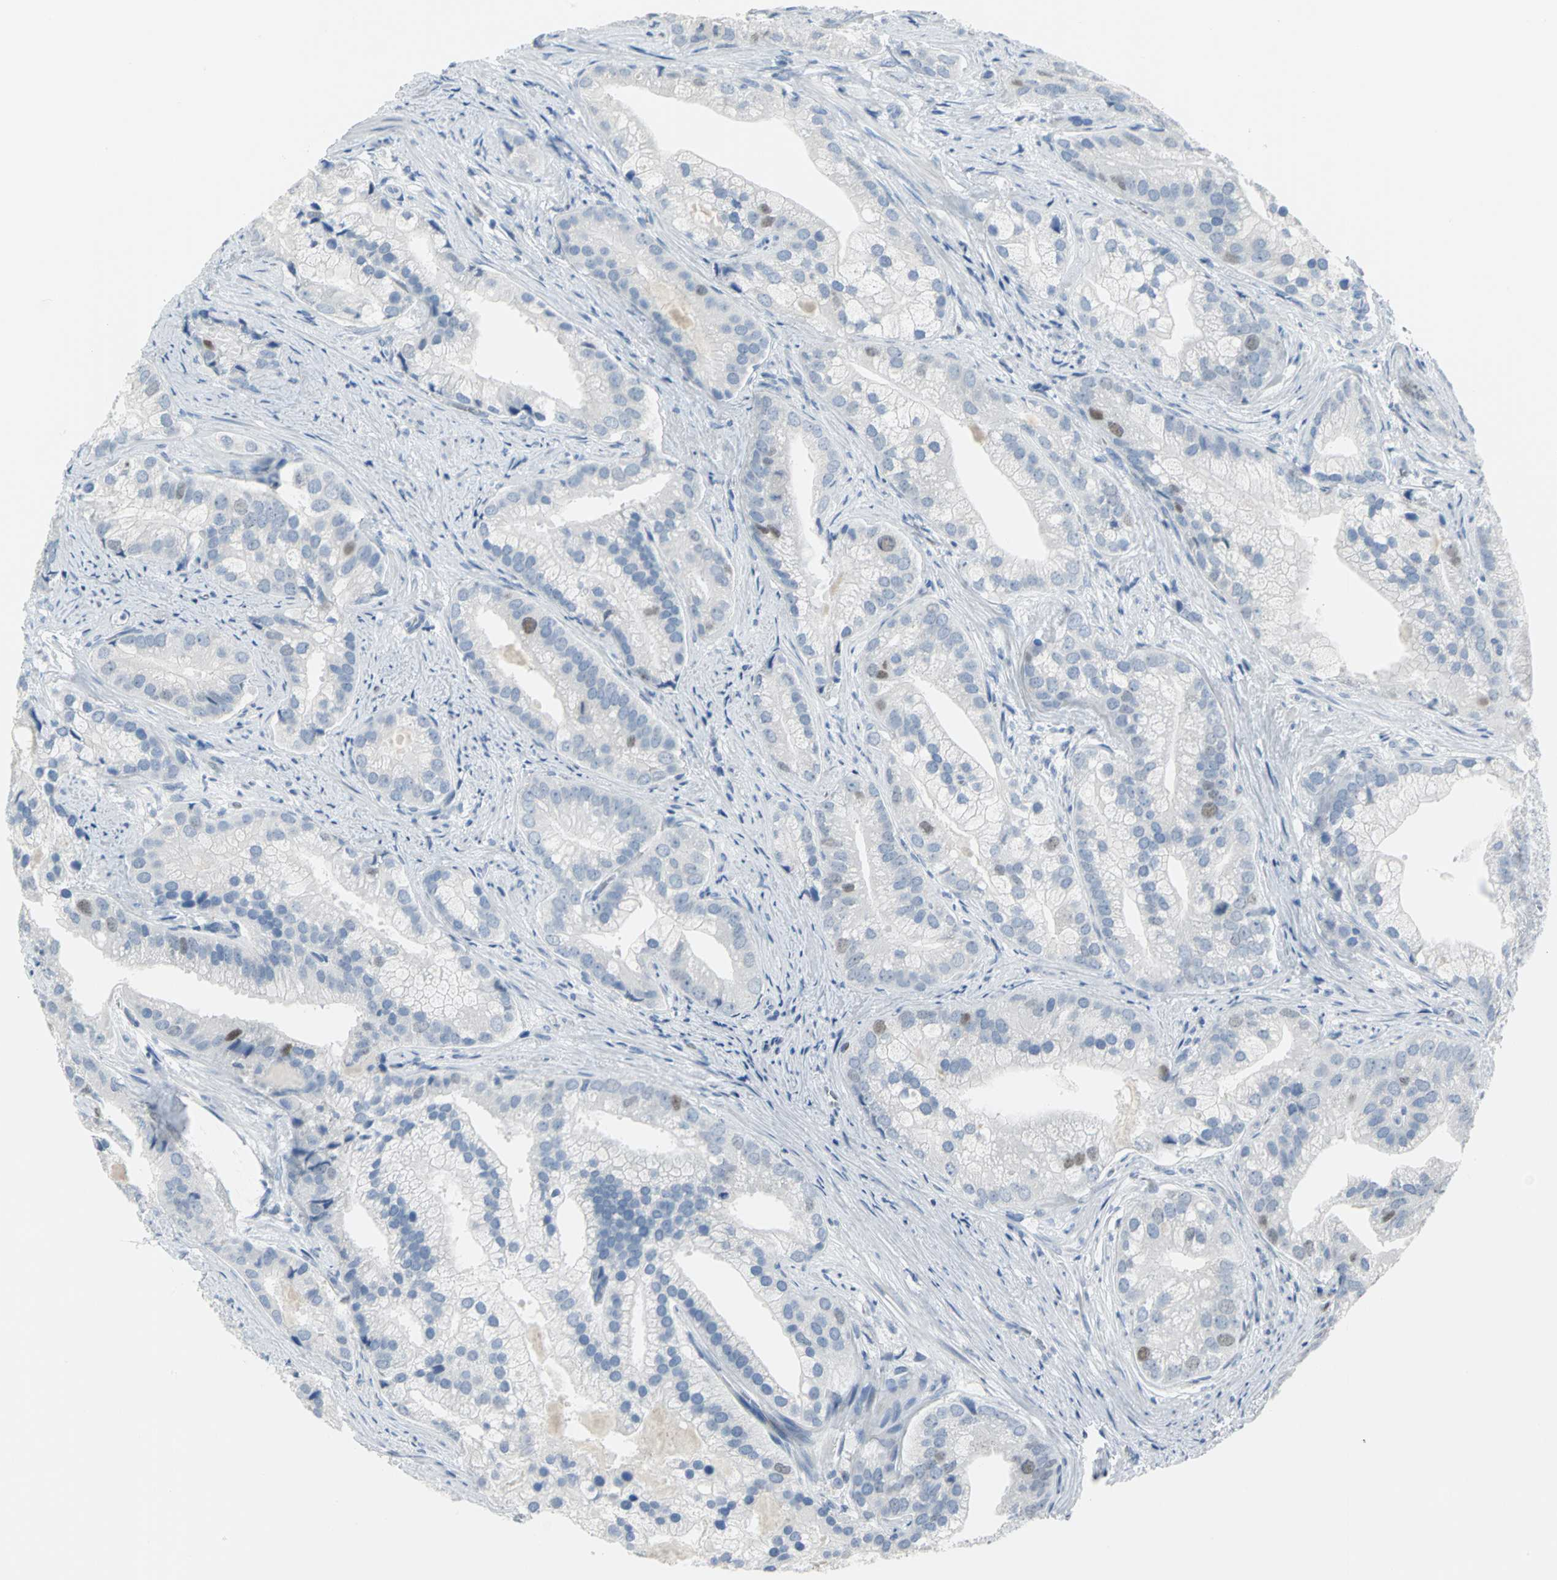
{"staining": {"intensity": "moderate", "quantity": "<25%", "location": "nuclear"}, "tissue": "prostate cancer", "cell_type": "Tumor cells", "image_type": "cancer", "snomed": [{"axis": "morphology", "description": "Adenocarcinoma, Low grade"}, {"axis": "topography", "description": "Prostate"}], "caption": "Protein staining of prostate cancer tissue displays moderate nuclear positivity in approximately <25% of tumor cells.", "gene": "MCM3", "patient": {"sex": "male", "age": 71}}